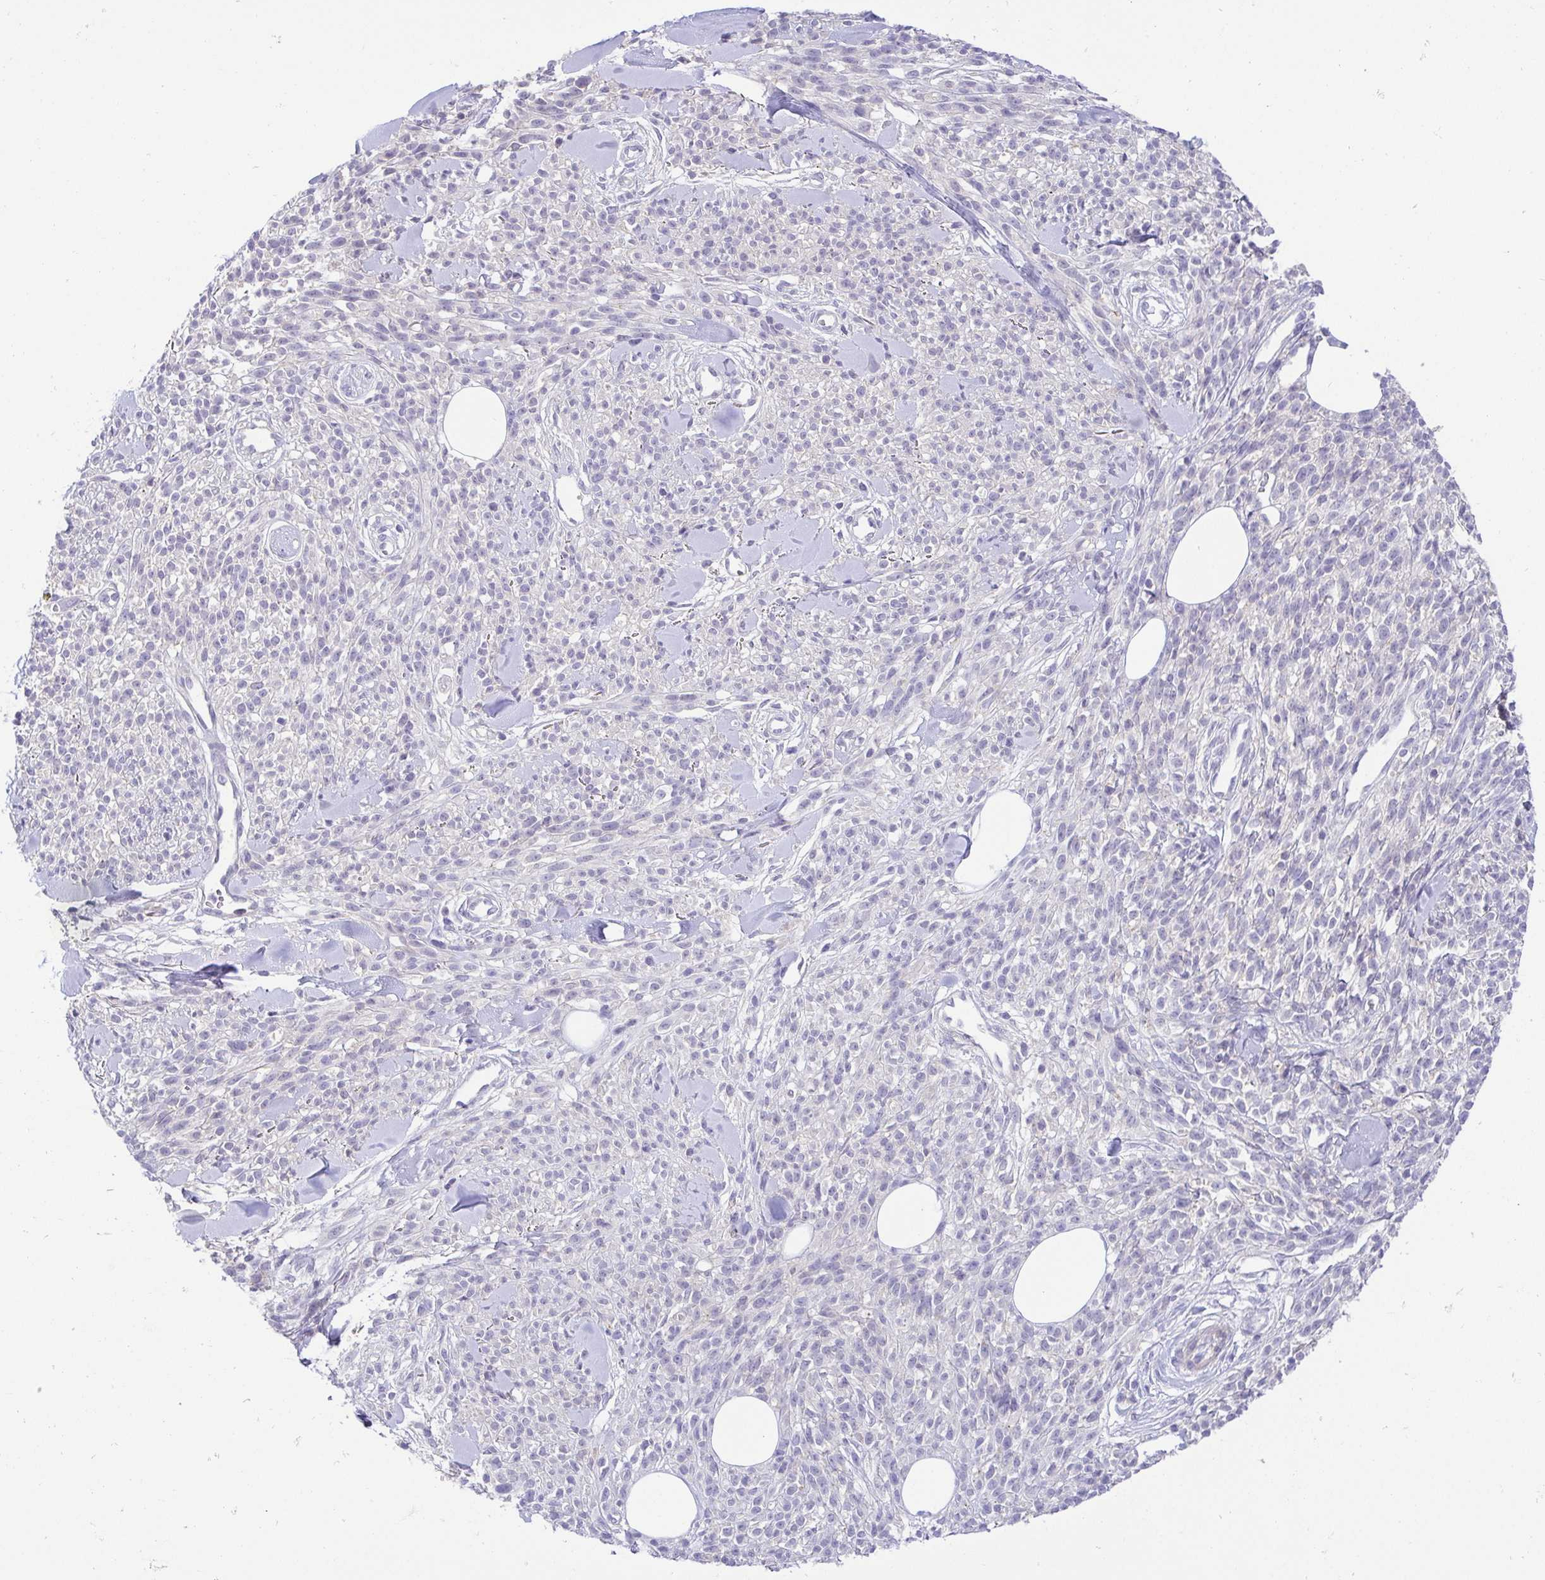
{"staining": {"intensity": "negative", "quantity": "none", "location": "none"}, "tissue": "melanoma", "cell_type": "Tumor cells", "image_type": "cancer", "snomed": [{"axis": "morphology", "description": "Malignant melanoma, NOS"}, {"axis": "topography", "description": "Skin"}, {"axis": "topography", "description": "Skin of trunk"}], "caption": "This is an IHC photomicrograph of human malignant melanoma. There is no positivity in tumor cells.", "gene": "PRR14L", "patient": {"sex": "male", "age": 74}}